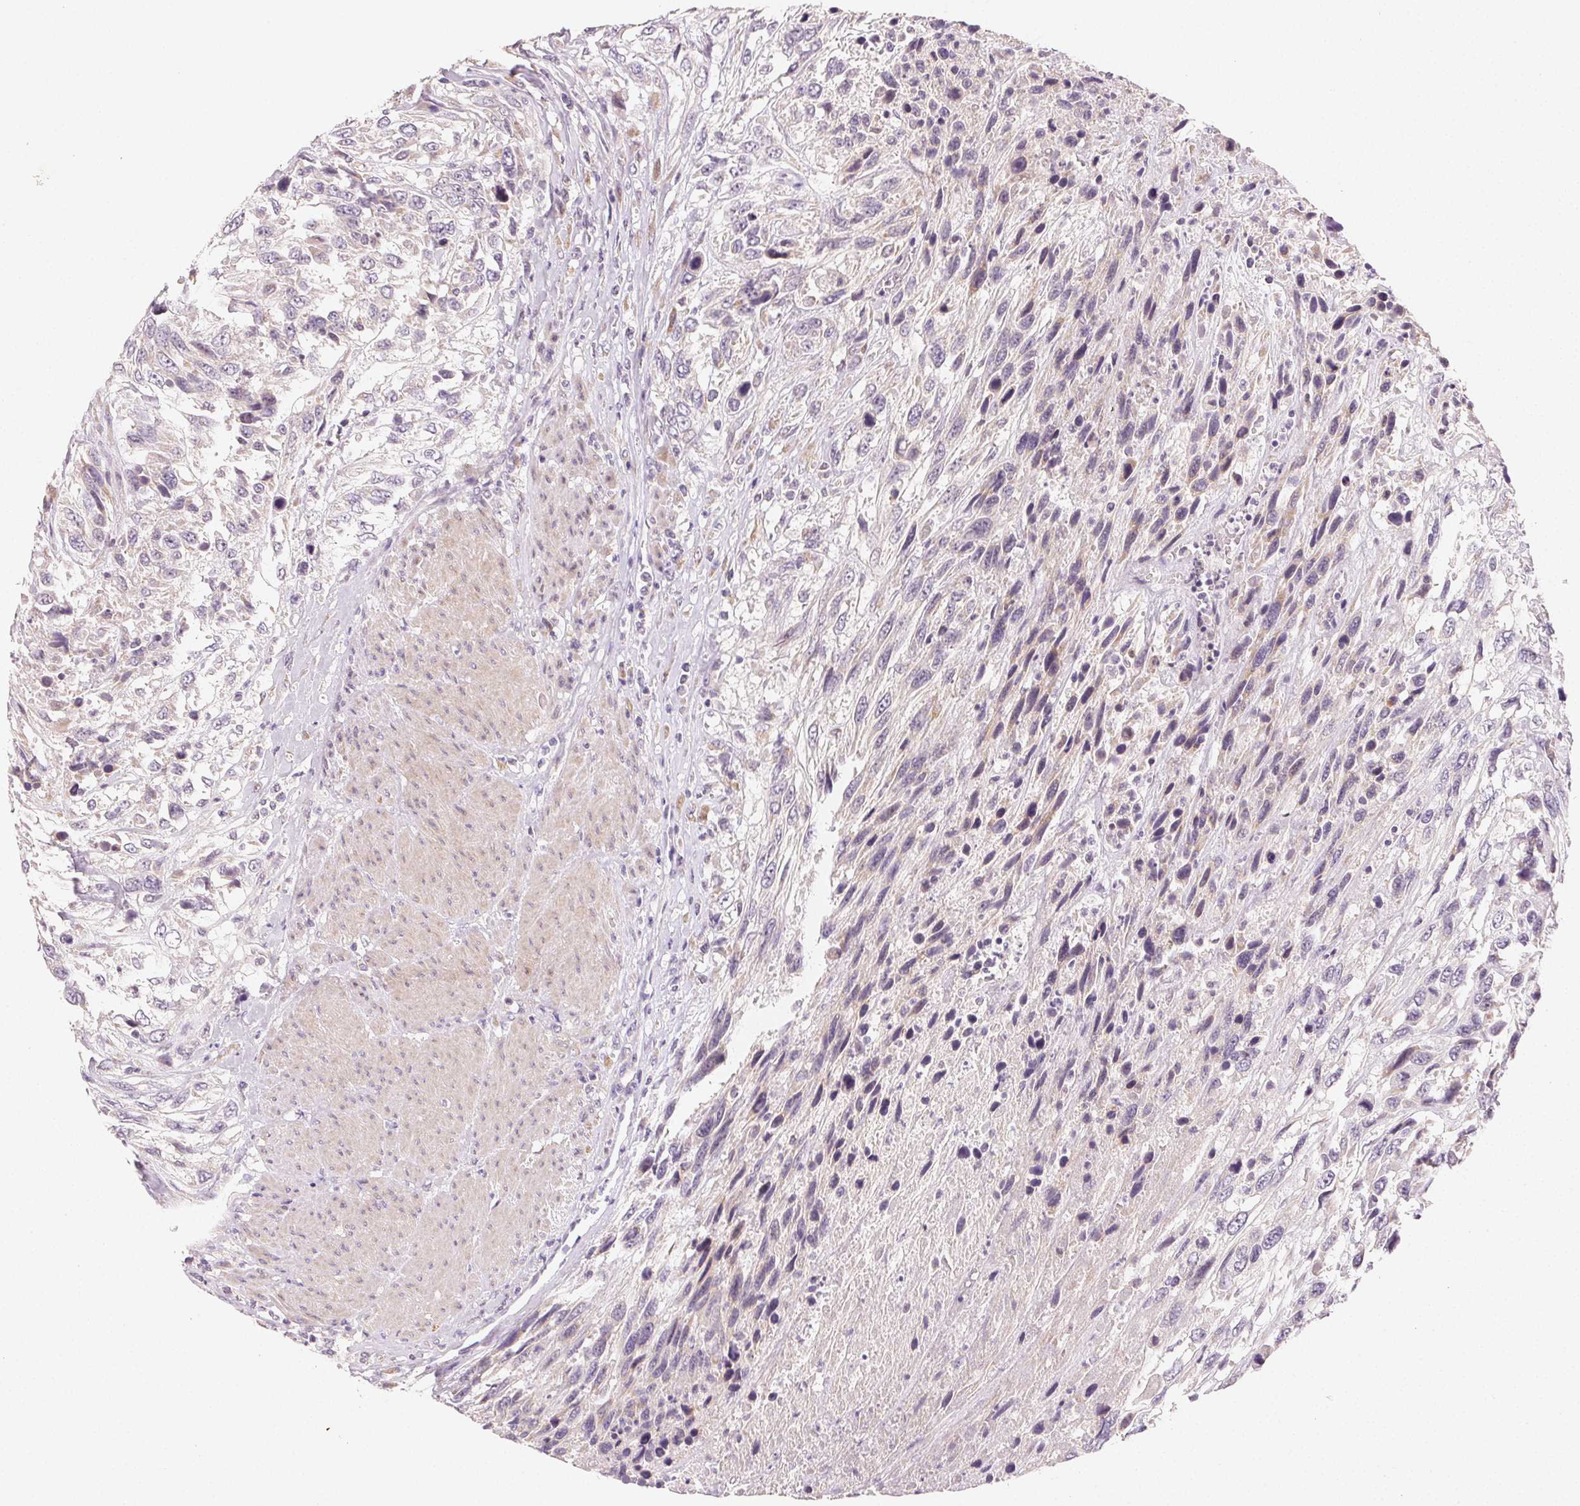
{"staining": {"intensity": "negative", "quantity": "none", "location": "none"}, "tissue": "urothelial cancer", "cell_type": "Tumor cells", "image_type": "cancer", "snomed": [{"axis": "morphology", "description": "Urothelial carcinoma, High grade"}, {"axis": "topography", "description": "Urinary bladder"}], "caption": "Tumor cells are negative for protein expression in human urothelial carcinoma (high-grade). (DAB immunohistochemistry (IHC), high magnification).", "gene": "MYBL1", "patient": {"sex": "female", "age": 70}}